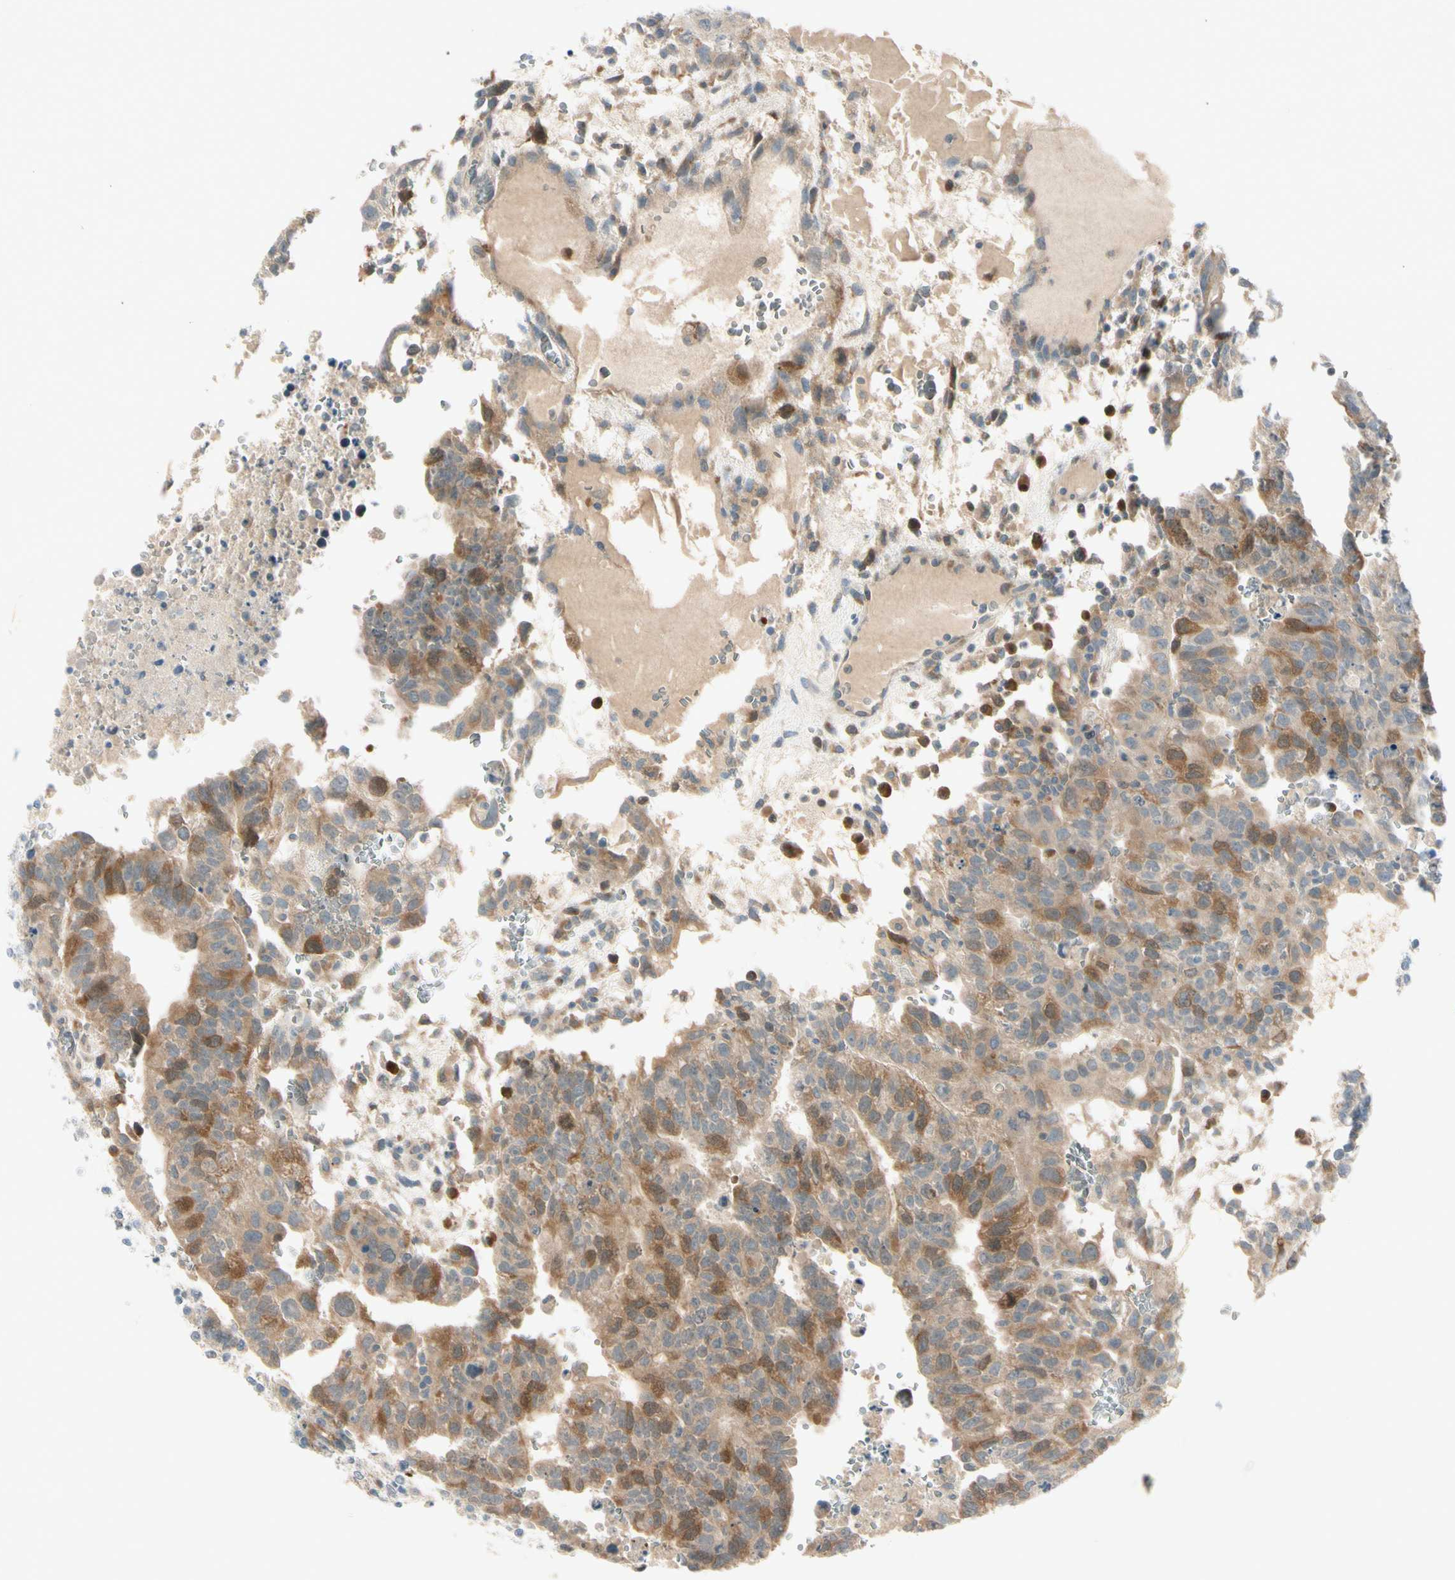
{"staining": {"intensity": "moderate", "quantity": ">75%", "location": "cytoplasmic/membranous"}, "tissue": "testis cancer", "cell_type": "Tumor cells", "image_type": "cancer", "snomed": [{"axis": "morphology", "description": "Seminoma, NOS"}, {"axis": "morphology", "description": "Carcinoma, Embryonal, NOS"}, {"axis": "topography", "description": "Testis"}], "caption": "Human testis cancer (embryonal carcinoma) stained with a protein marker demonstrates moderate staining in tumor cells.", "gene": "PTTG1", "patient": {"sex": "male", "age": 52}}